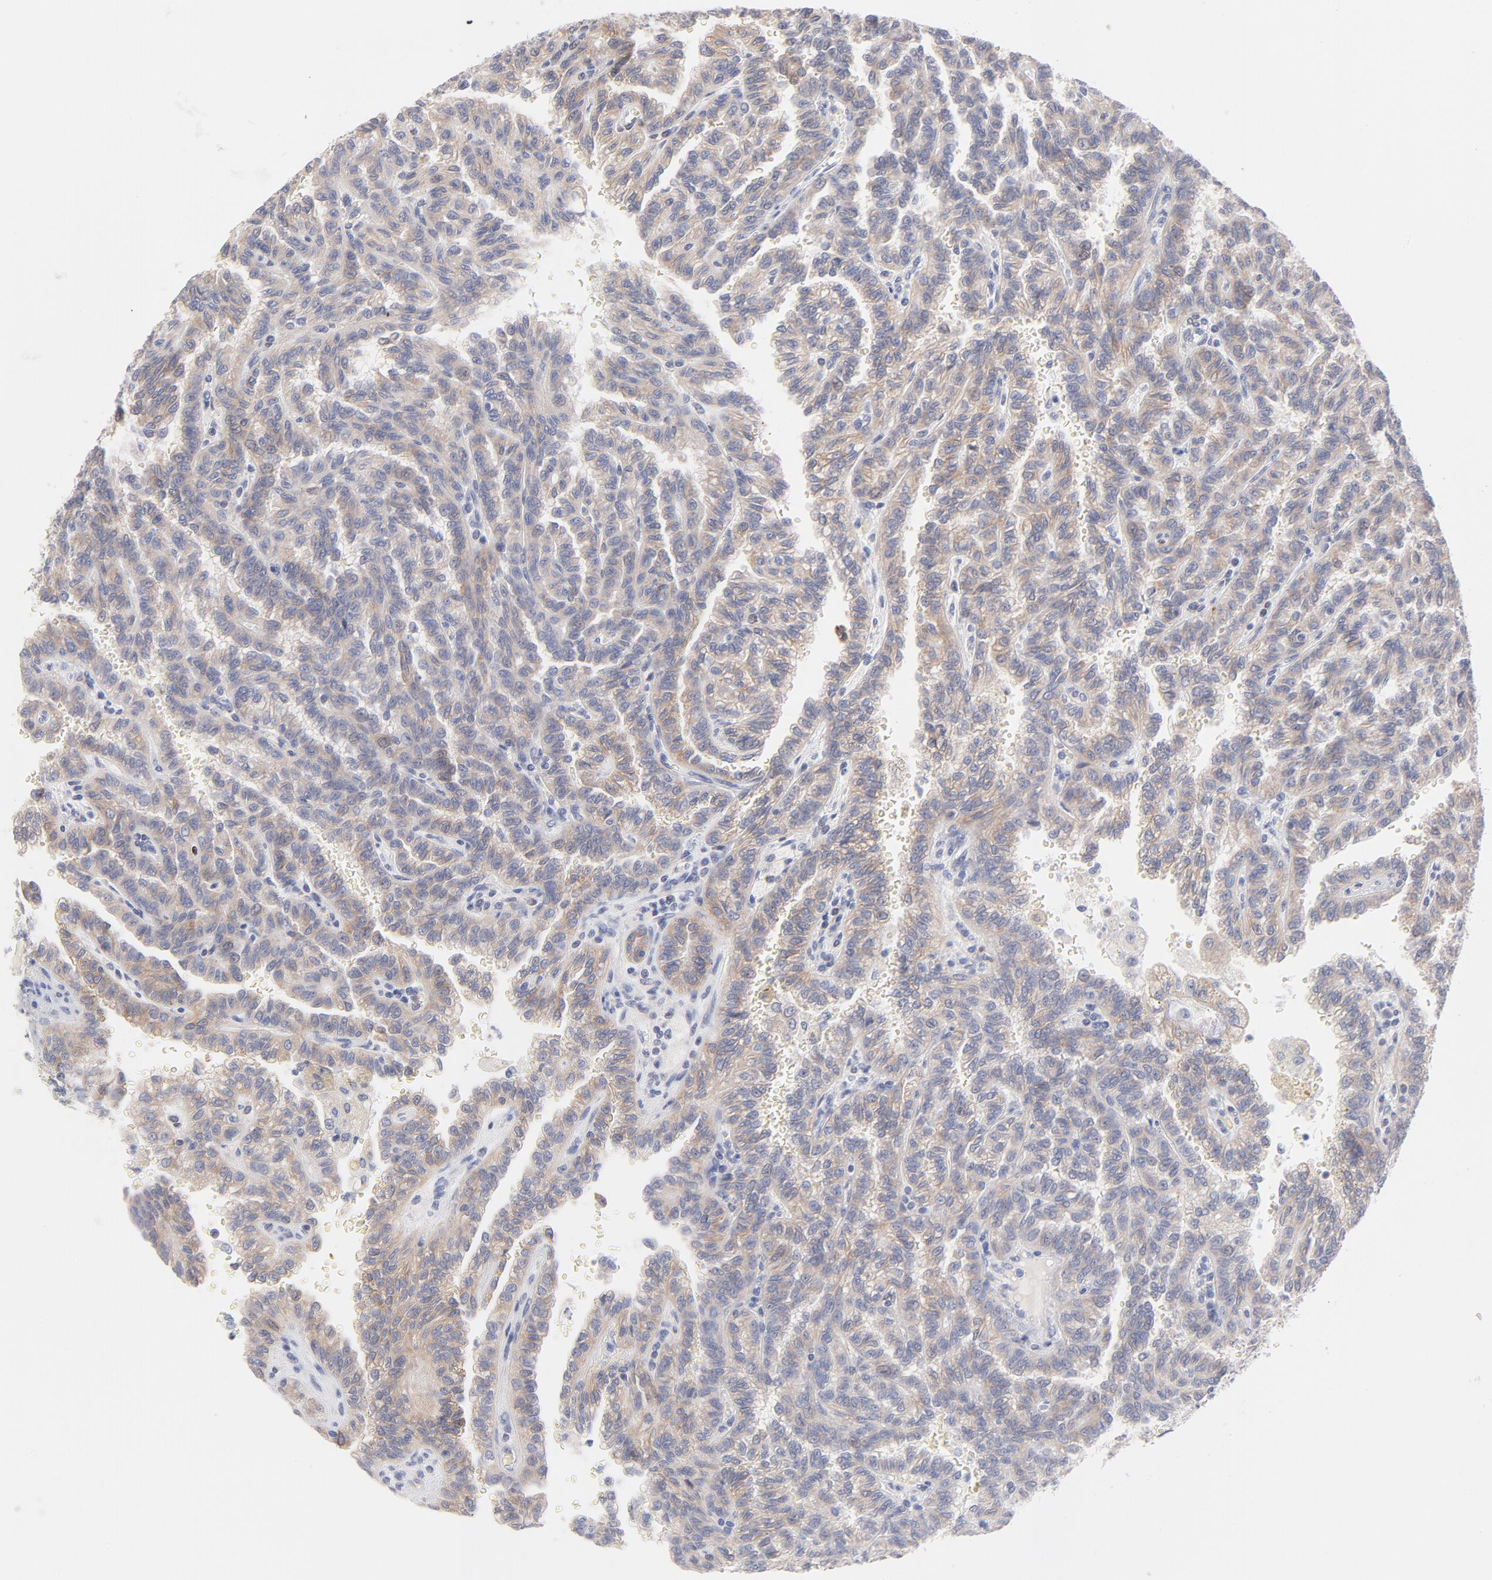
{"staining": {"intensity": "weak", "quantity": ">75%", "location": "cytoplasmic/membranous"}, "tissue": "renal cancer", "cell_type": "Tumor cells", "image_type": "cancer", "snomed": [{"axis": "morphology", "description": "Inflammation, NOS"}, {"axis": "morphology", "description": "Adenocarcinoma, NOS"}, {"axis": "topography", "description": "Kidney"}], "caption": "Approximately >75% of tumor cells in human renal adenocarcinoma show weak cytoplasmic/membranous protein positivity as visualized by brown immunohistochemical staining.", "gene": "MID1", "patient": {"sex": "male", "age": 68}}